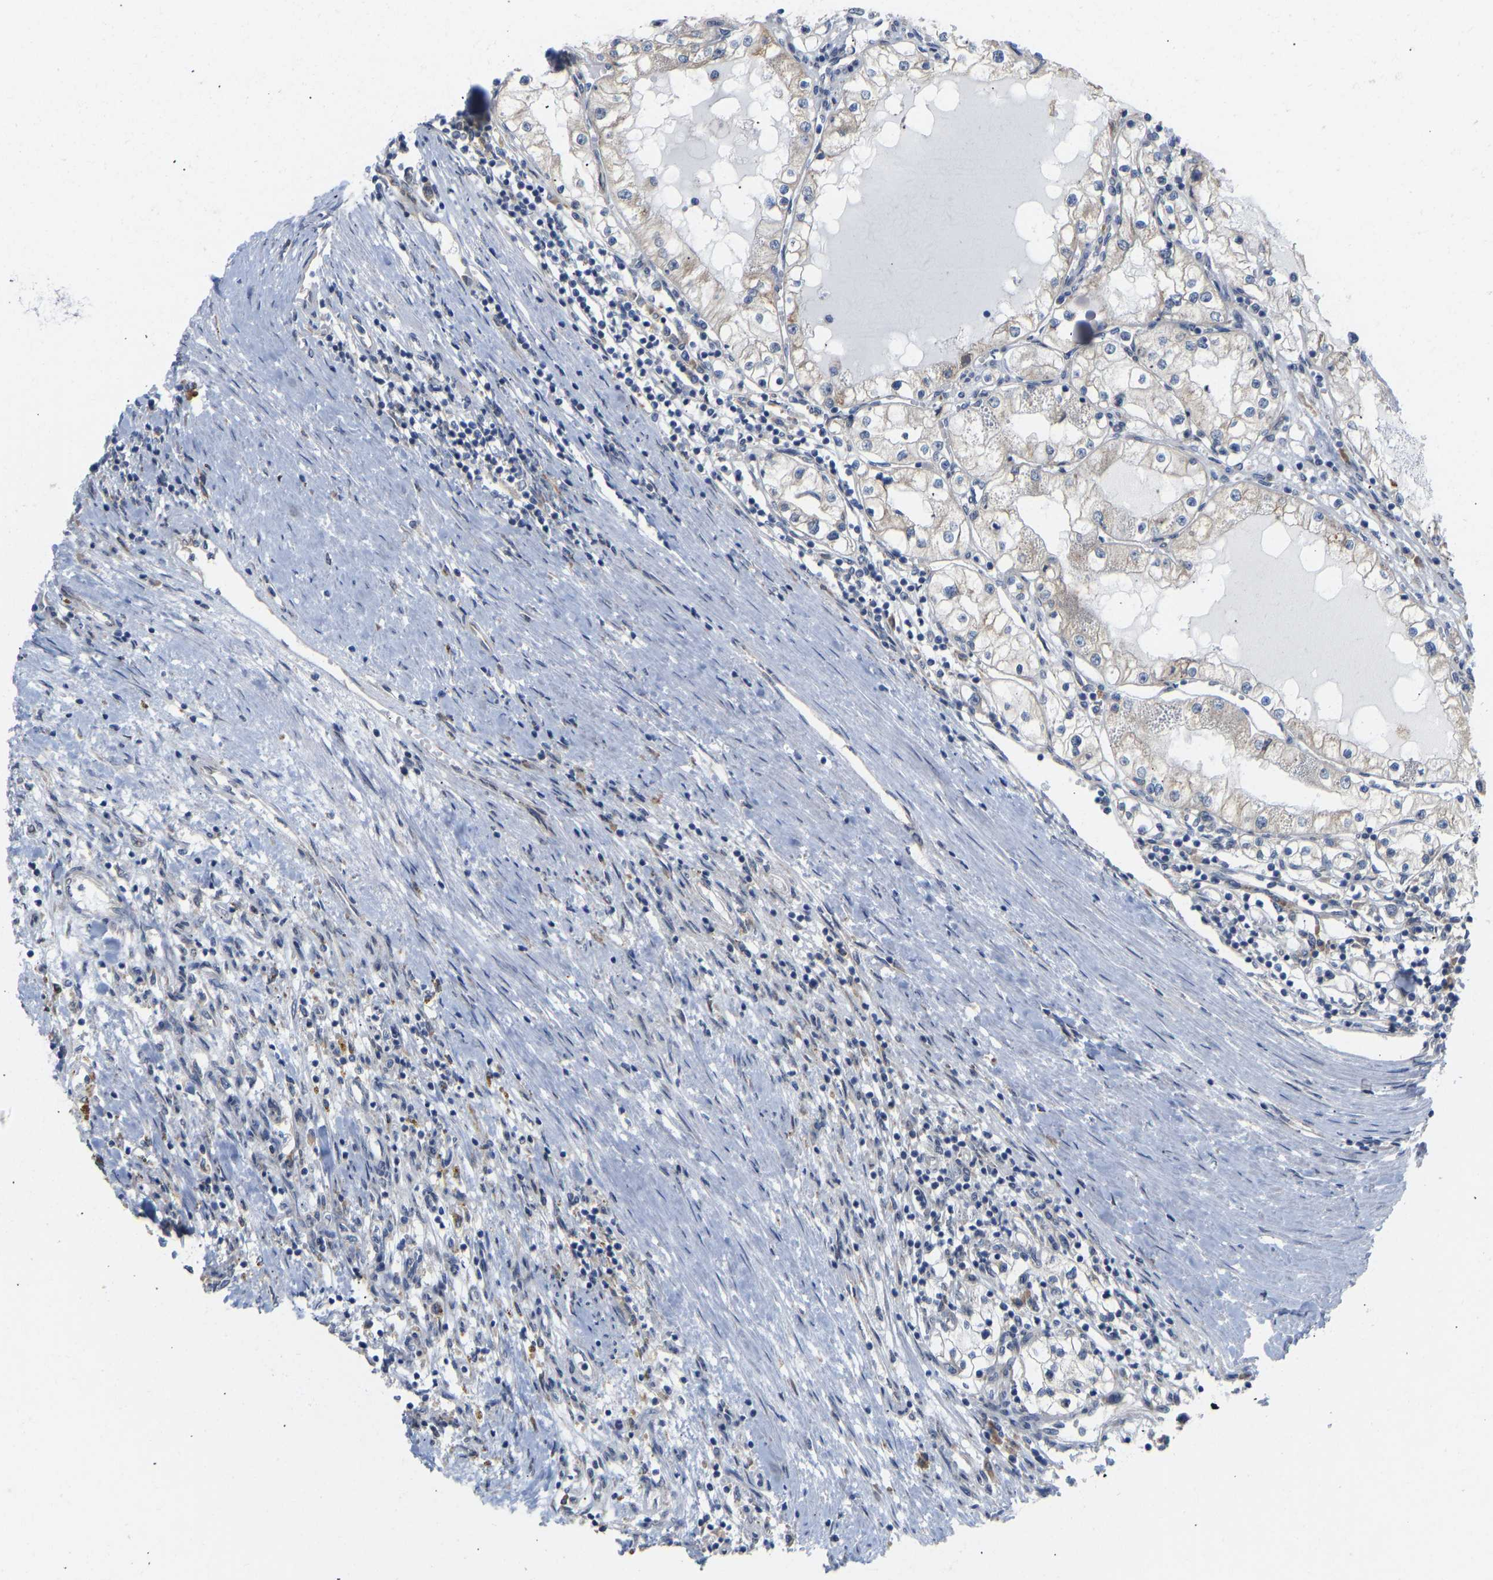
{"staining": {"intensity": "negative", "quantity": "none", "location": "none"}, "tissue": "renal cancer", "cell_type": "Tumor cells", "image_type": "cancer", "snomed": [{"axis": "morphology", "description": "Adenocarcinoma, NOS"}, {"axis": "topography", "description": "Kidney"}], "caption": "Immunohistochemistry (IHC) histopathology image of human adenocarcinoma (renal) stained for a protein (brown), which shows no expression in tumor cells.", "gene": "BEND3", "patient": {"sex": "male", "age": 68}}